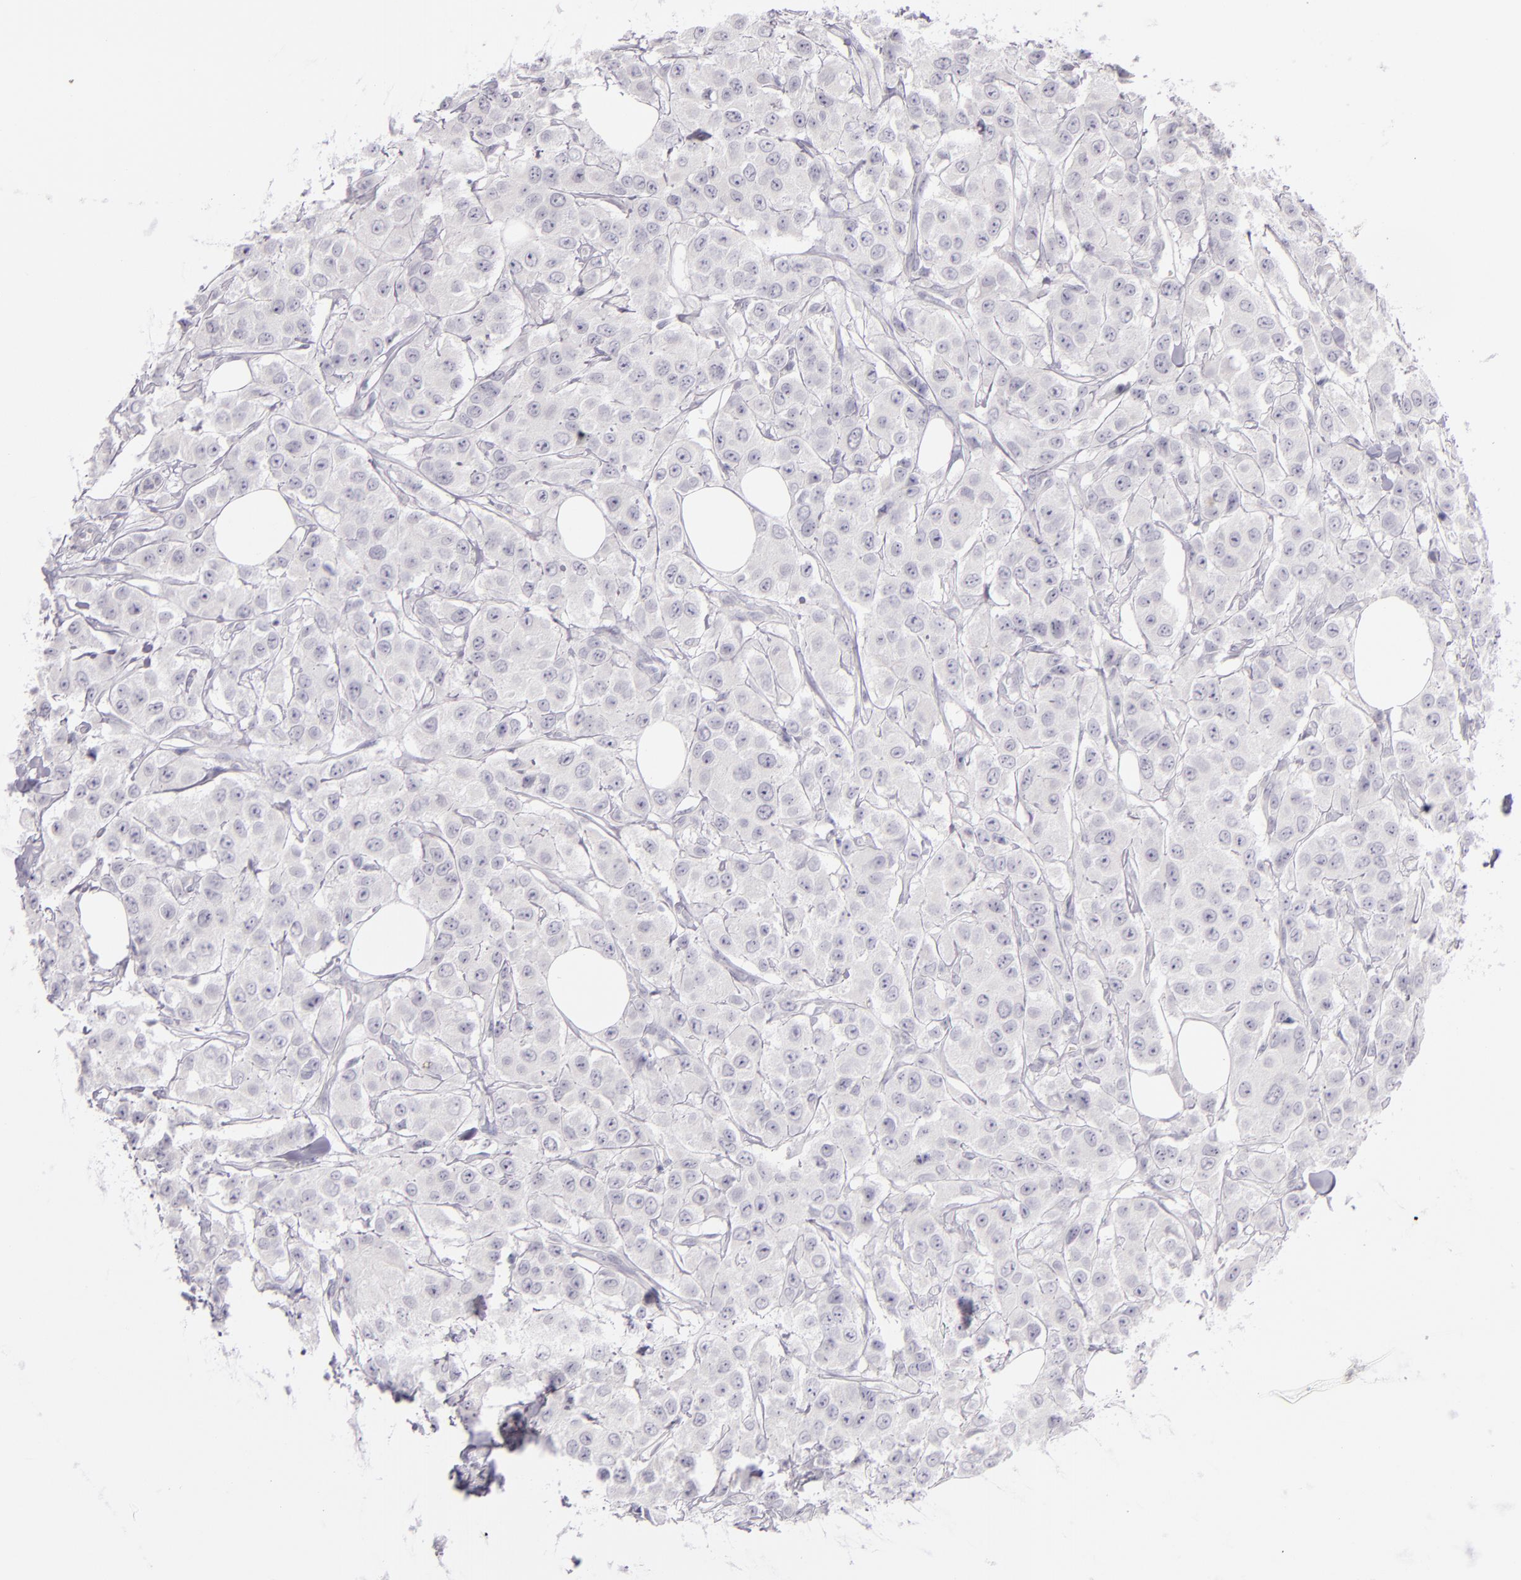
{"staining": {"intensity": "negative", "quantity": "none", "location": "none"}, "tissue": "breast cancer", "cell_type": "Tumor cells", "image_type": "cancer", "snomed": [{"axis": "morphology", "description": "Duct carcinoma"}, {"axis": "topography", "description": "Breast"}], "caption": "Tumor cells are negative for protein expression in human breast infiltrating ductal carcinoma. (Stains: DAB (3,3'-diaminobenzidine) immunohistochemistry (IHC) with hematoxylin counter stain, Microscopy: brightfield microscopy at high magnification).", "gene": "CD40", "patient": {"sex": "female", "age": 58}}